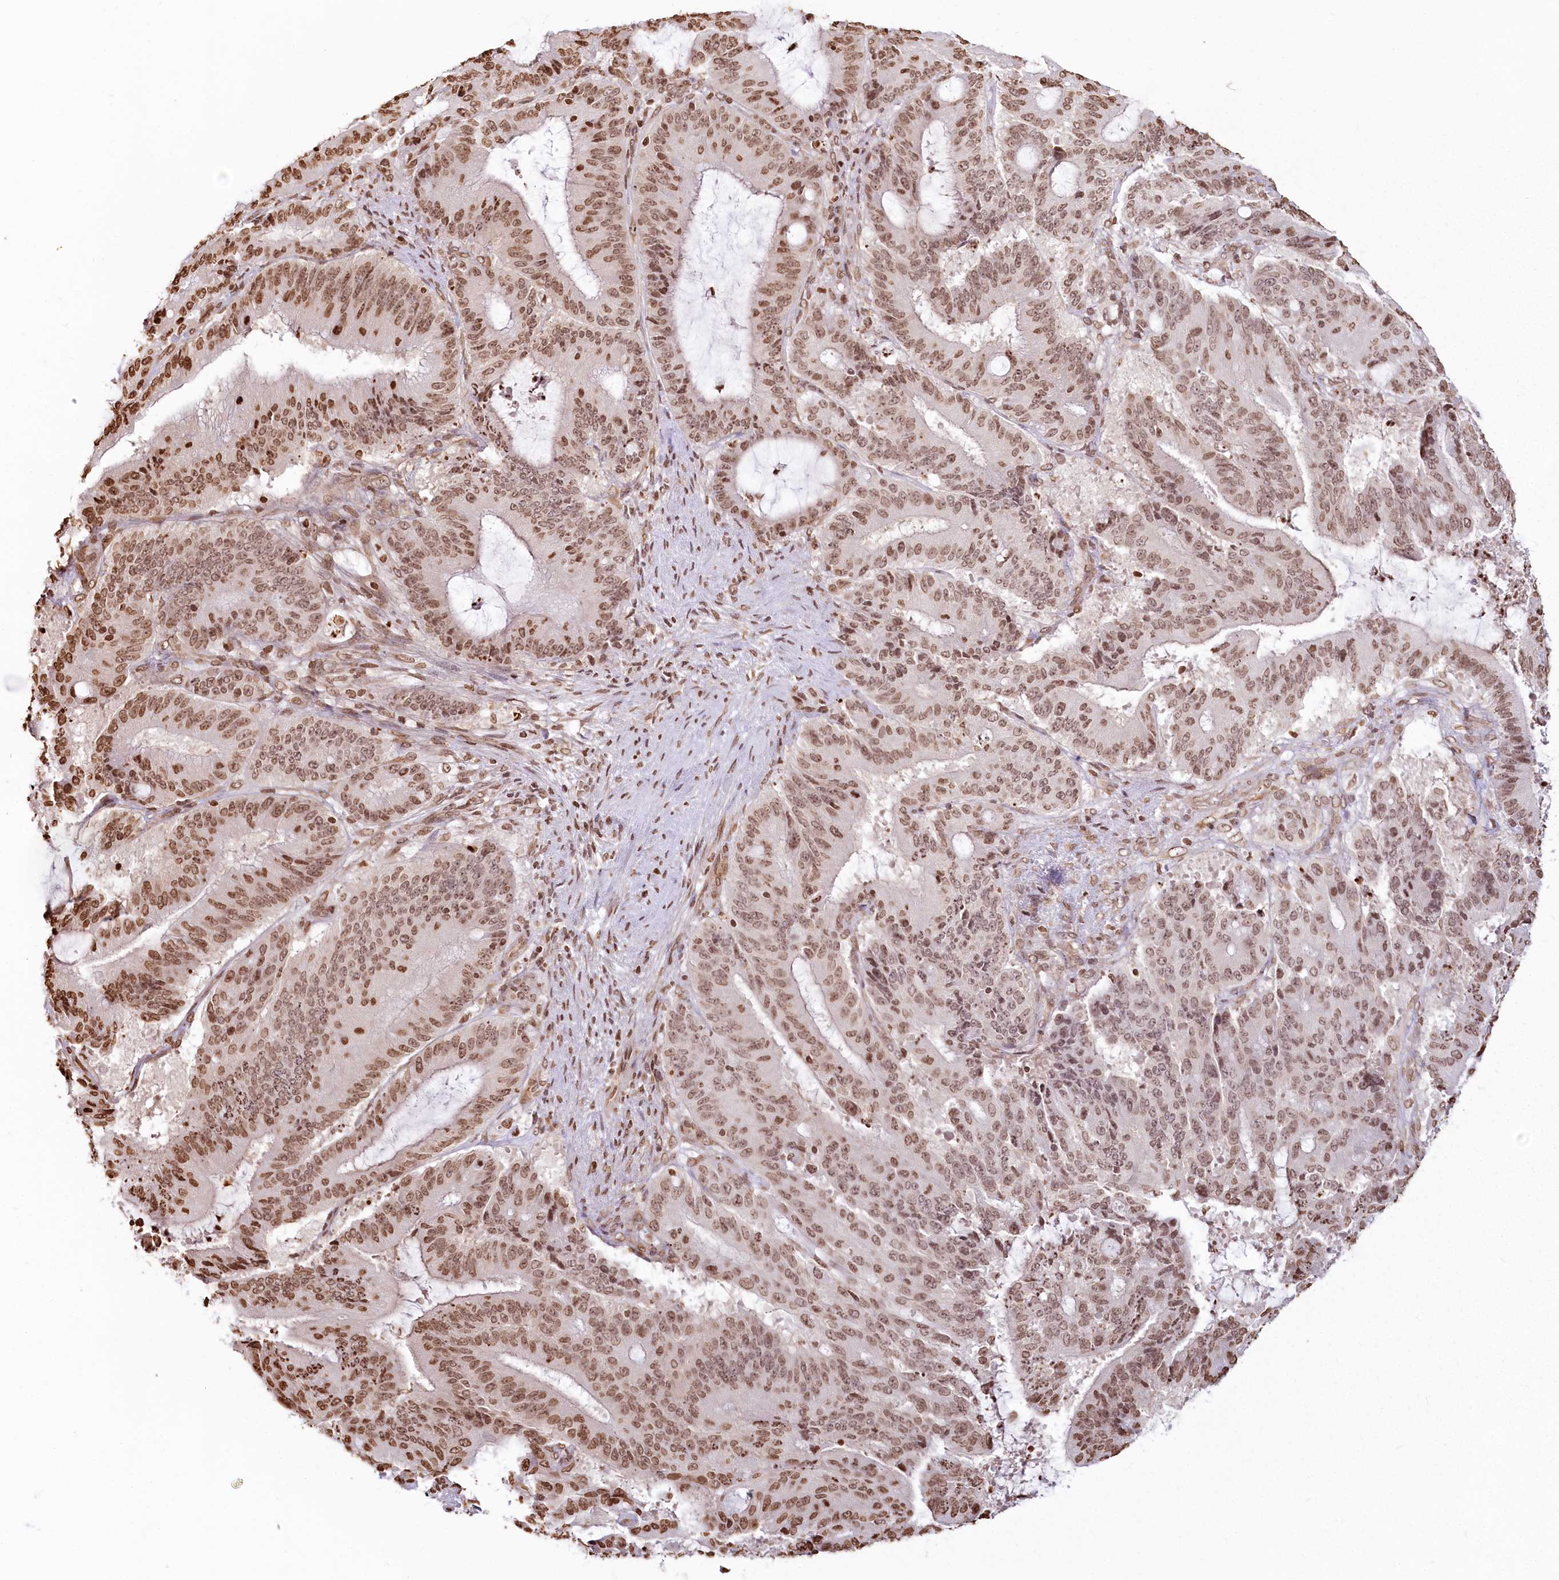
{"staining": {"intensity": "moderate", "quantity": ">75%", "location": "nuclear"}, "tissue": "liver cancer", "cell_type": "Tumor cells", "image_type": "cancer", "snomed": [{"axis": "morphology", "description": "Normal tissue, NOS"}, {"axis": "morphology", "description": "Cholangiocarcinoma"}, {"axis": "topography", "description": "Liver"}, {"axis": "topography", "description": "Peripheral nerve tissue"}], "caption": "Liver cancer (cholangiocarcinoma) was stained to show a protein in brown. There is medium levels of moderate nuclear positivity in approximately >75% of tumor cells.", "gene": "FAM13A", "patient": {"sex": "female", "age": 73}}